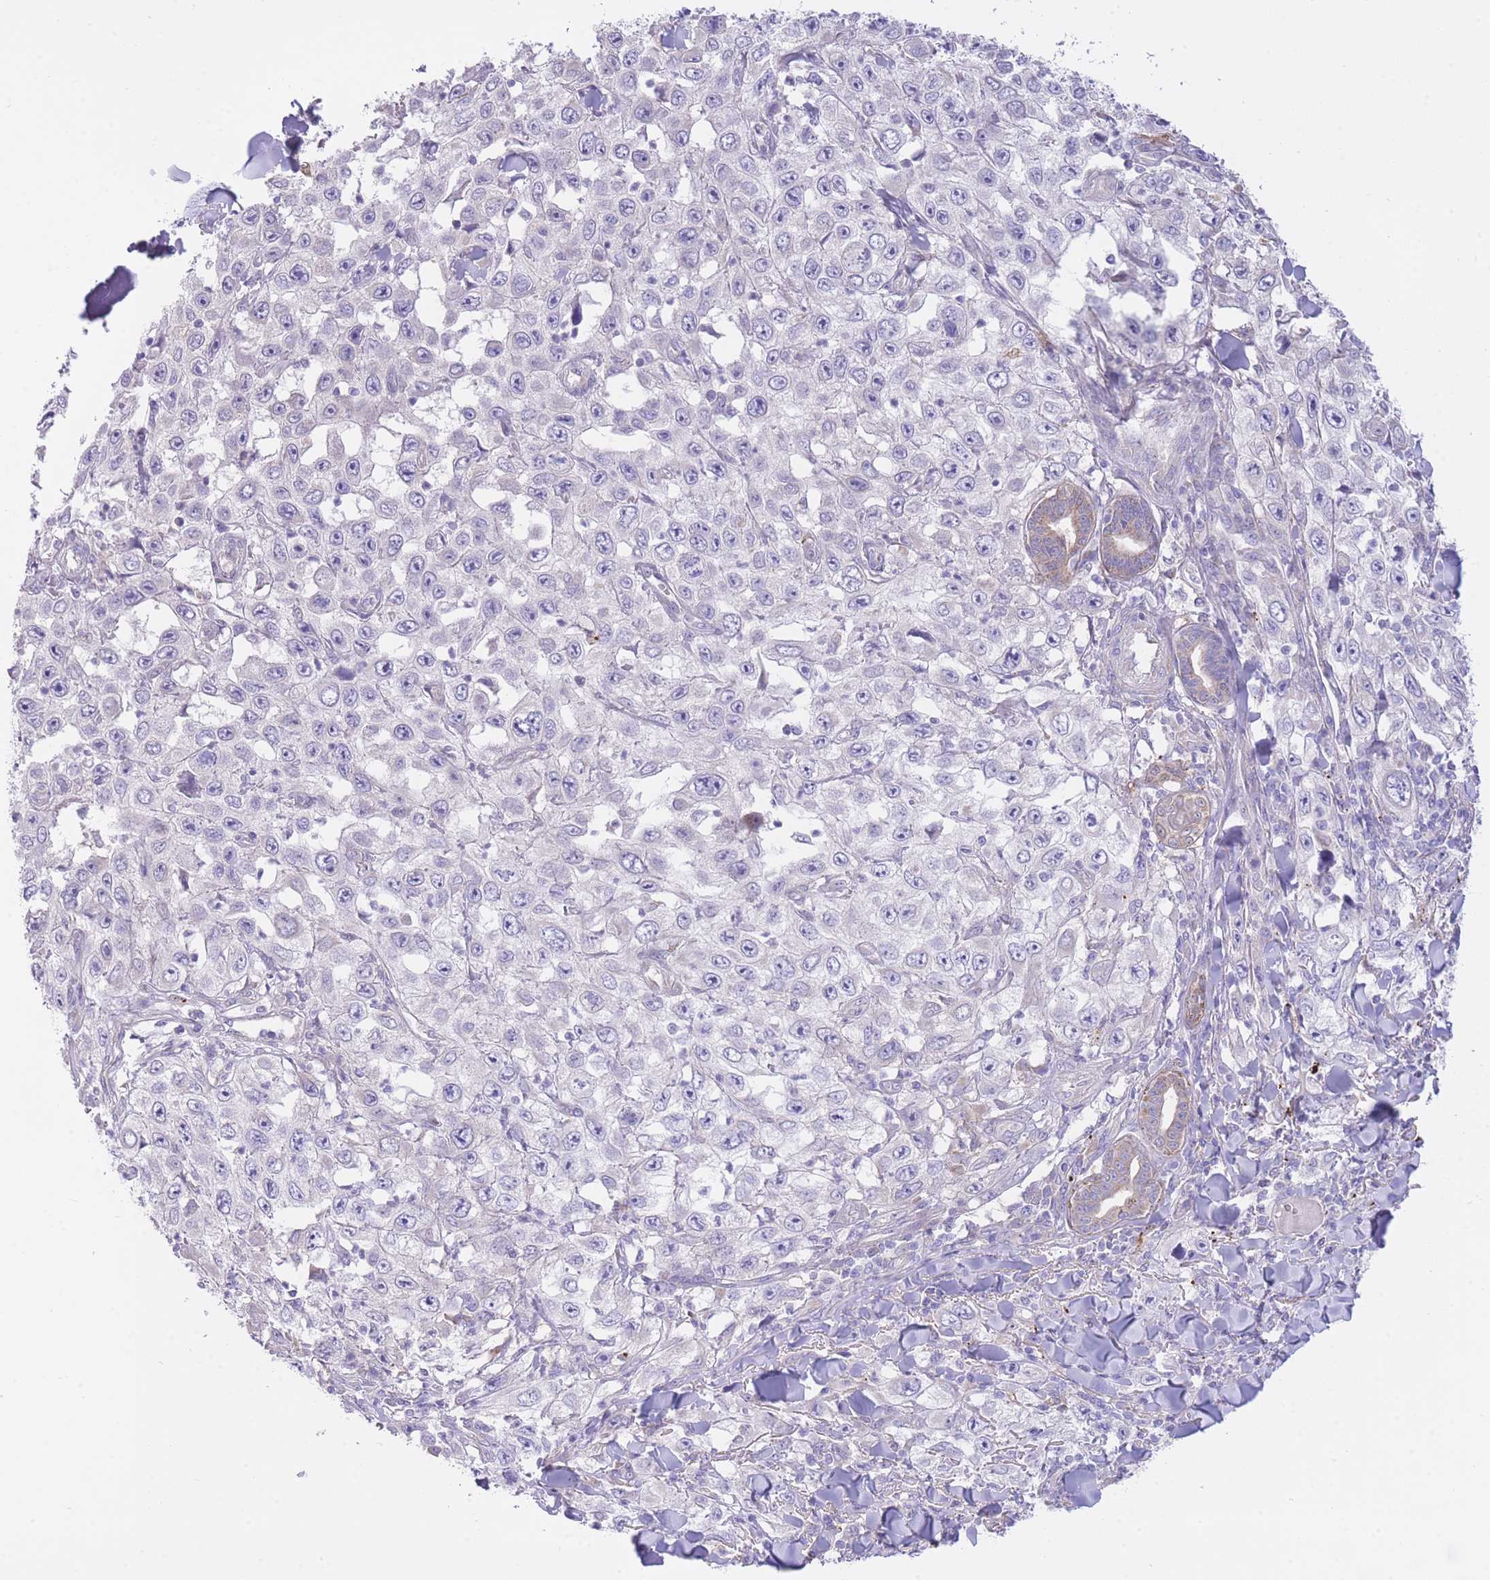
{"staining": {"intensity": "negative", "quantity": "none", "location": "none"}, "tissue": "skin cancer", "cell_type": "Tumor cells", "image_type": "cancer", "snomed": [{"axis": "morphology", "description": "Squamous cell carcinoma, NOS"}, {"axis": "topography", "description": "Skin"}], "caption": "Tumor cells are negative for brown protein staining in skin cancer. Nuclei are stained in blue.", "gene": "PGM1", "patient": {"sex": "male", "age": 82}}